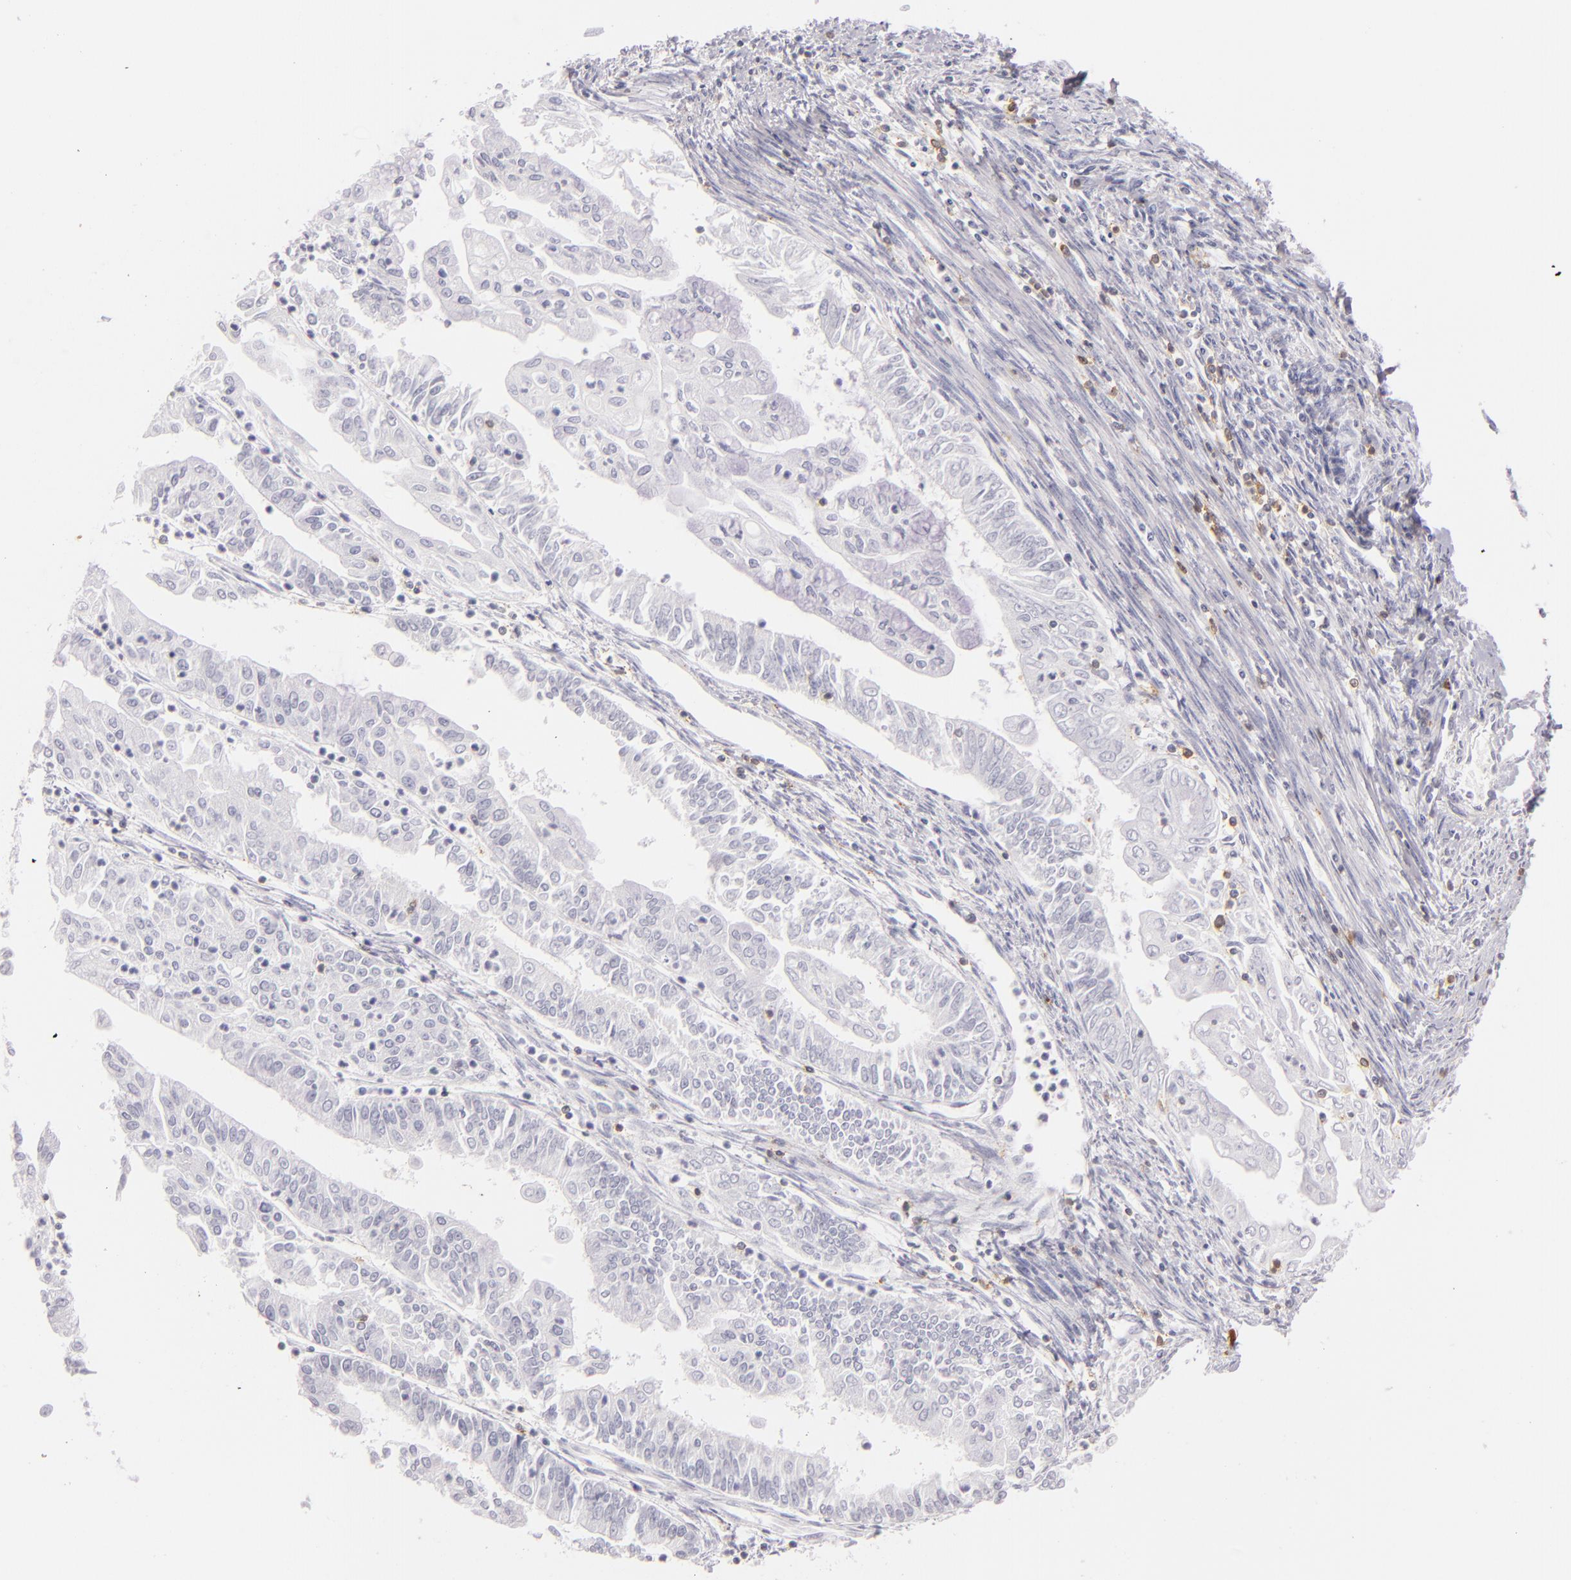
{"staining": {"intensity": "negative", "quantity": "none", "location": "none"}, "tissue": "endometrial cancer", "cell_type": "Tumor cells", "image_type": "cancer", "snomed": [{"axis": "morphology", "description": "Adenocarcinoma, NOS"}, {"axis": "topography", "description": "Endometrium"}], "caption": "Endometrial adenocarcinoma stained for a protein using IHC demonstrates no staining tumor cells.", "gene": "LAT", "patient": {"sex": "female", "age": 75}}